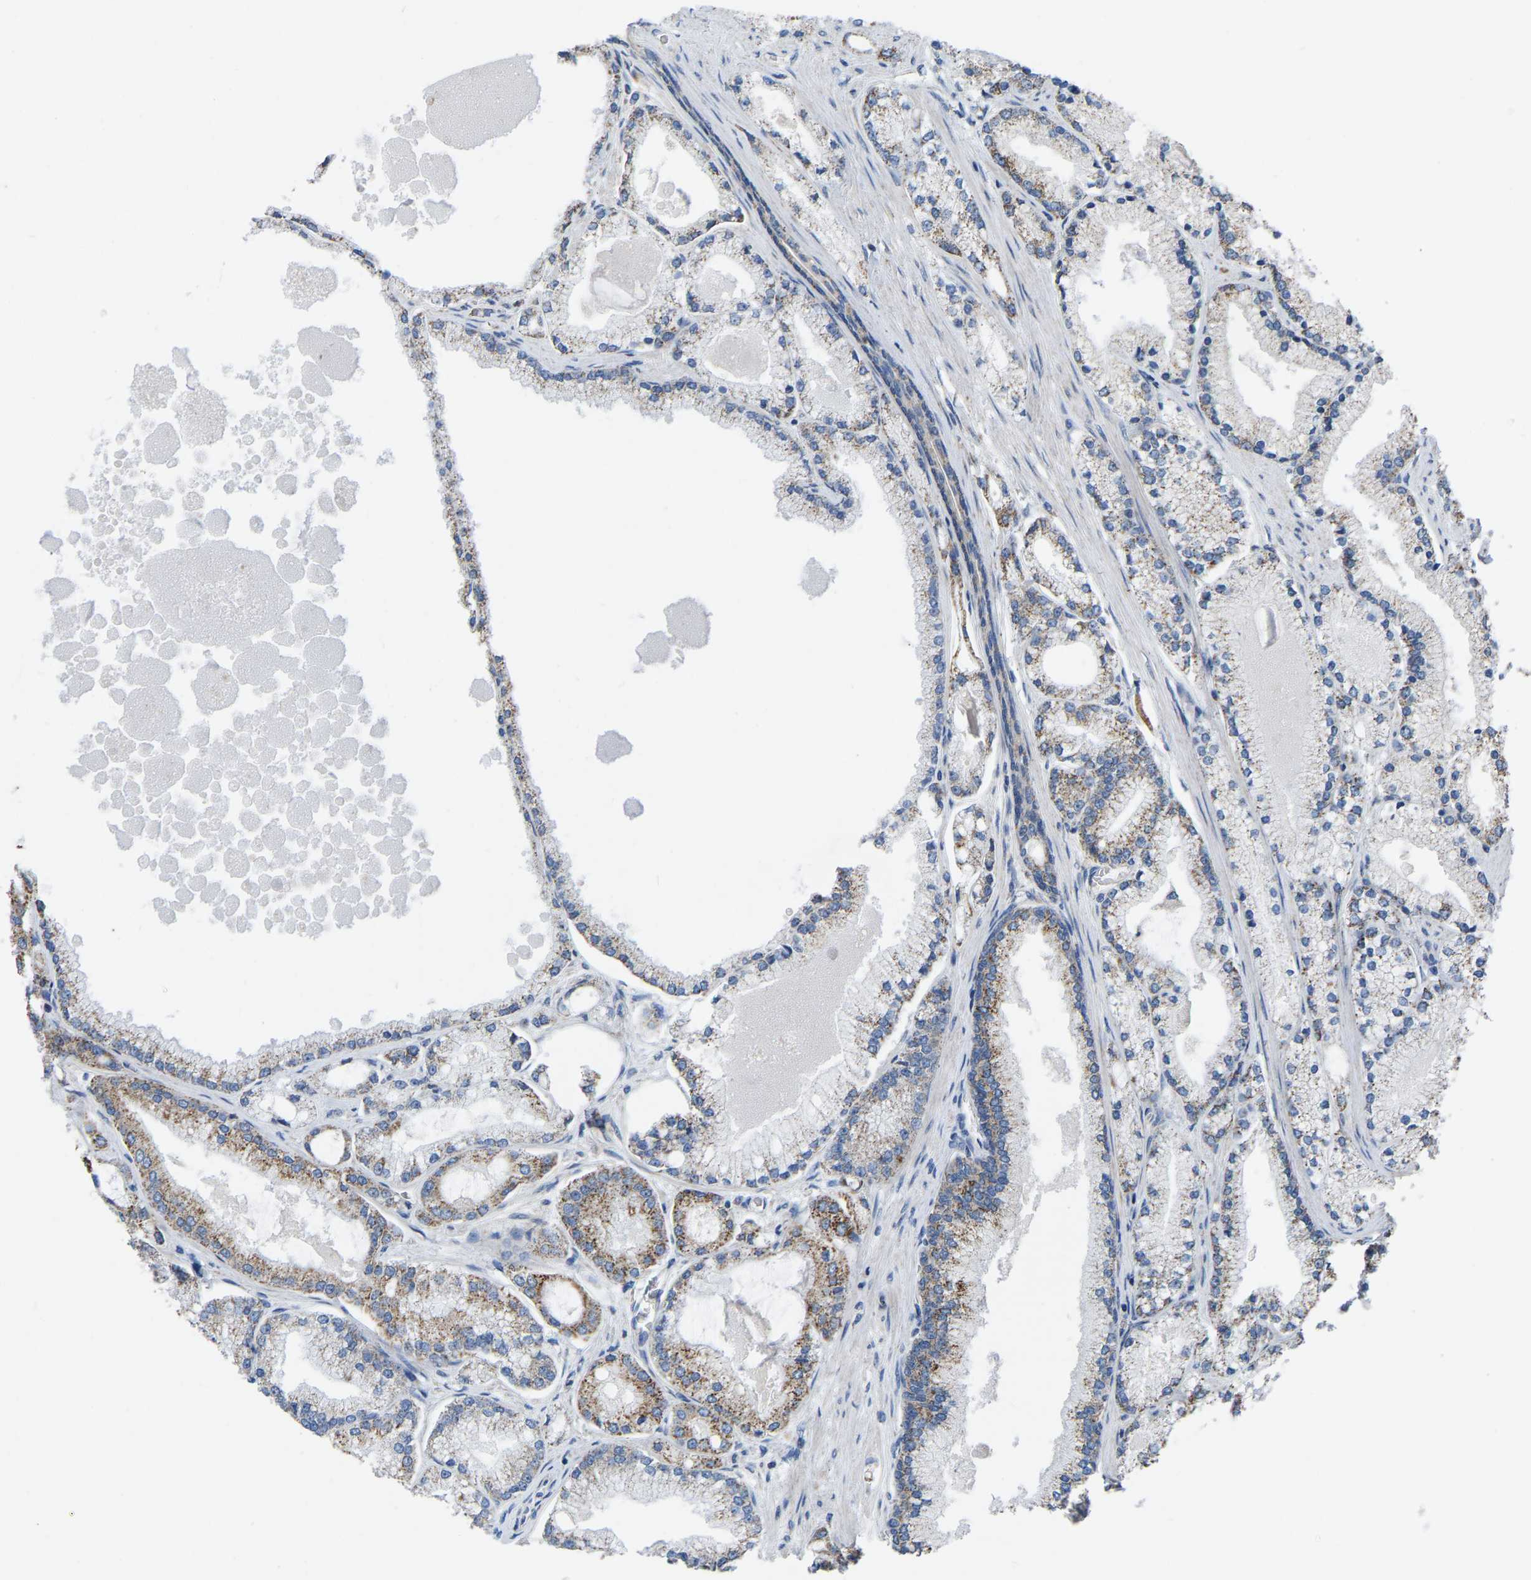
{"staining": {"intensity": "moderate", "quantity": "25%-75%", "location": "cytoplasmic/membranous"}, "tissue": "prostate cancer", "cell_type": "Tumor cells", "image_type": "cancer", "snomed": [{"axis": "morphology", "description": "Adenocarcinoma, High grade"}, {"axis": "topography", "description": "Prostate"}], "caption": "A brown stain highlights moderate cytoplasmic/membranous expression of a protein in human prostate cancer tumor cells.", "gene": "BCL10", "patient": {"sex": "male", "age": 71}}